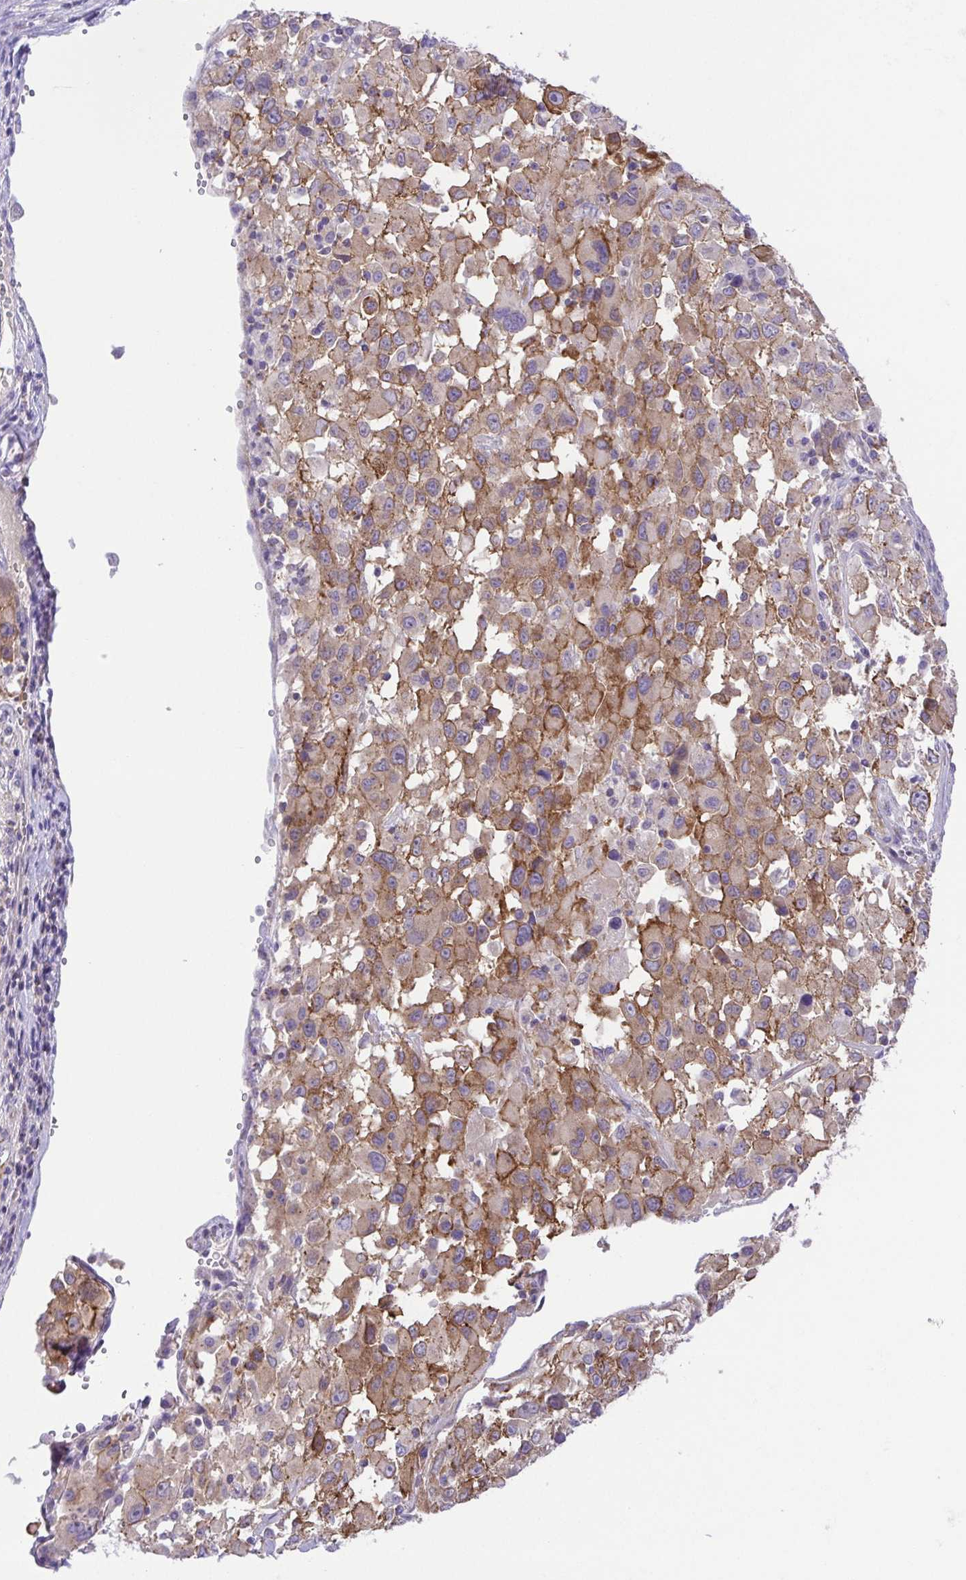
{"staining": {"intensity": "moderate", "quantity": ">75%", "location": "cytoplasmic/membranous"}, "tissue": "melanoma", "cell_type": "Tumor cells", "image_type": "cancer", "snomed": [{"axis": "morphology", "description": "Malignant melanoma, Metastatic site"}, {"axis": "topography", "description": "Soft tissue"}], "caption": "Immunohistochemistry (IHC) photomicrograph of neoplastic tissue: human malignant melanoma (metastatic site) stained using IHC demonstrates medium levels of moderate protein expression localized specifically in the cytoplasmic/membranous of tumor cells, appearing as a cytoplasmic/membranous brown color.", "gene": "SLC13A1", "patient": {"sex": "male", "age": 50}}